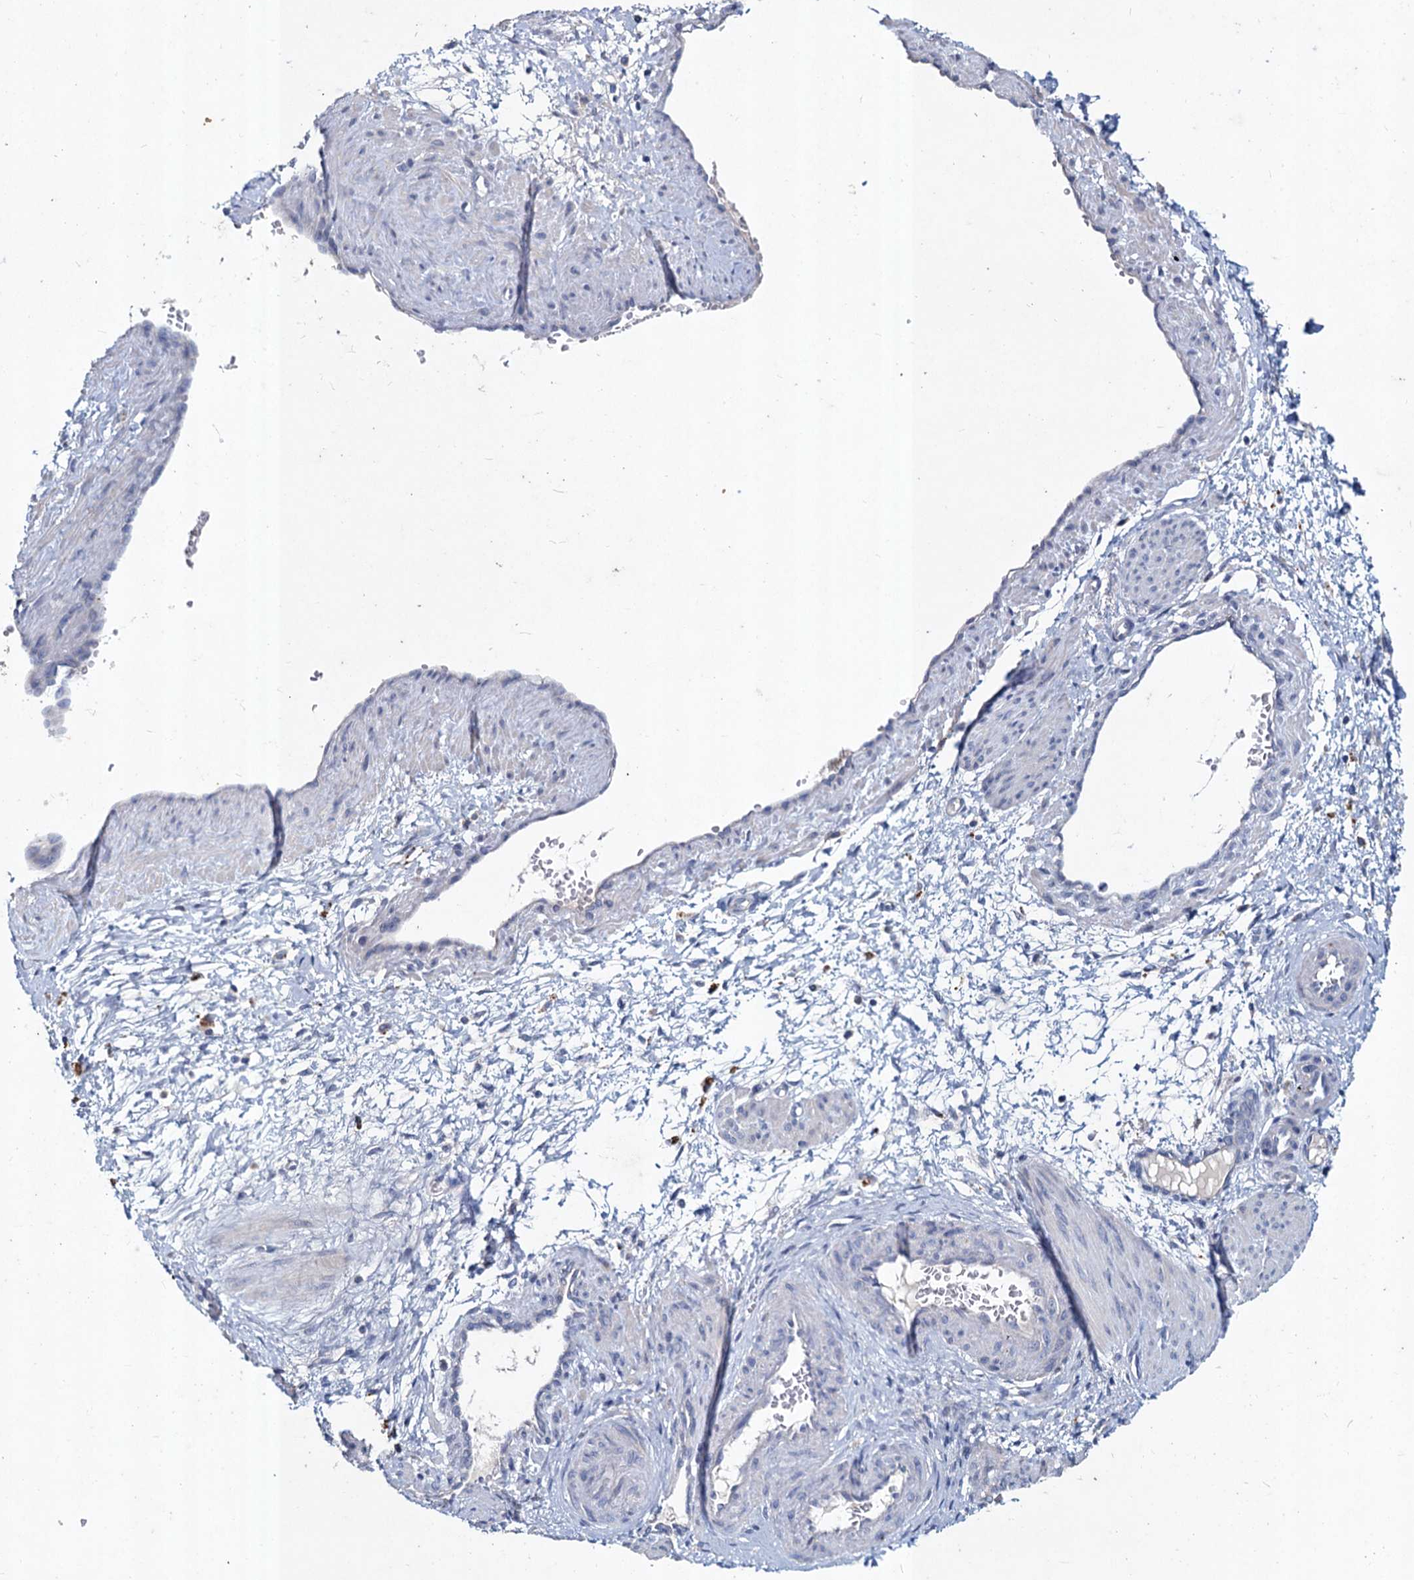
{"staining": {"intensity": "negative", "quantity": "none", "location": "none"}, "tissue": "smooth muscle", "cell_type": "Smooth muscle cells", "image_type": "normal", "snomed": [{"axis": "morphology", "description": "Normal tissue, NOS"}, {"axis": "topography", "description": "Endometrium"}], "caption": "An immunohistochemistry (IHC) photomicrograph of unremarkable smooth muscle is shown. There is no staining in smooth muscle cells of smooth muscle.", "gene": "TMX2", "patient": {"sex": "female", "age": 33}}